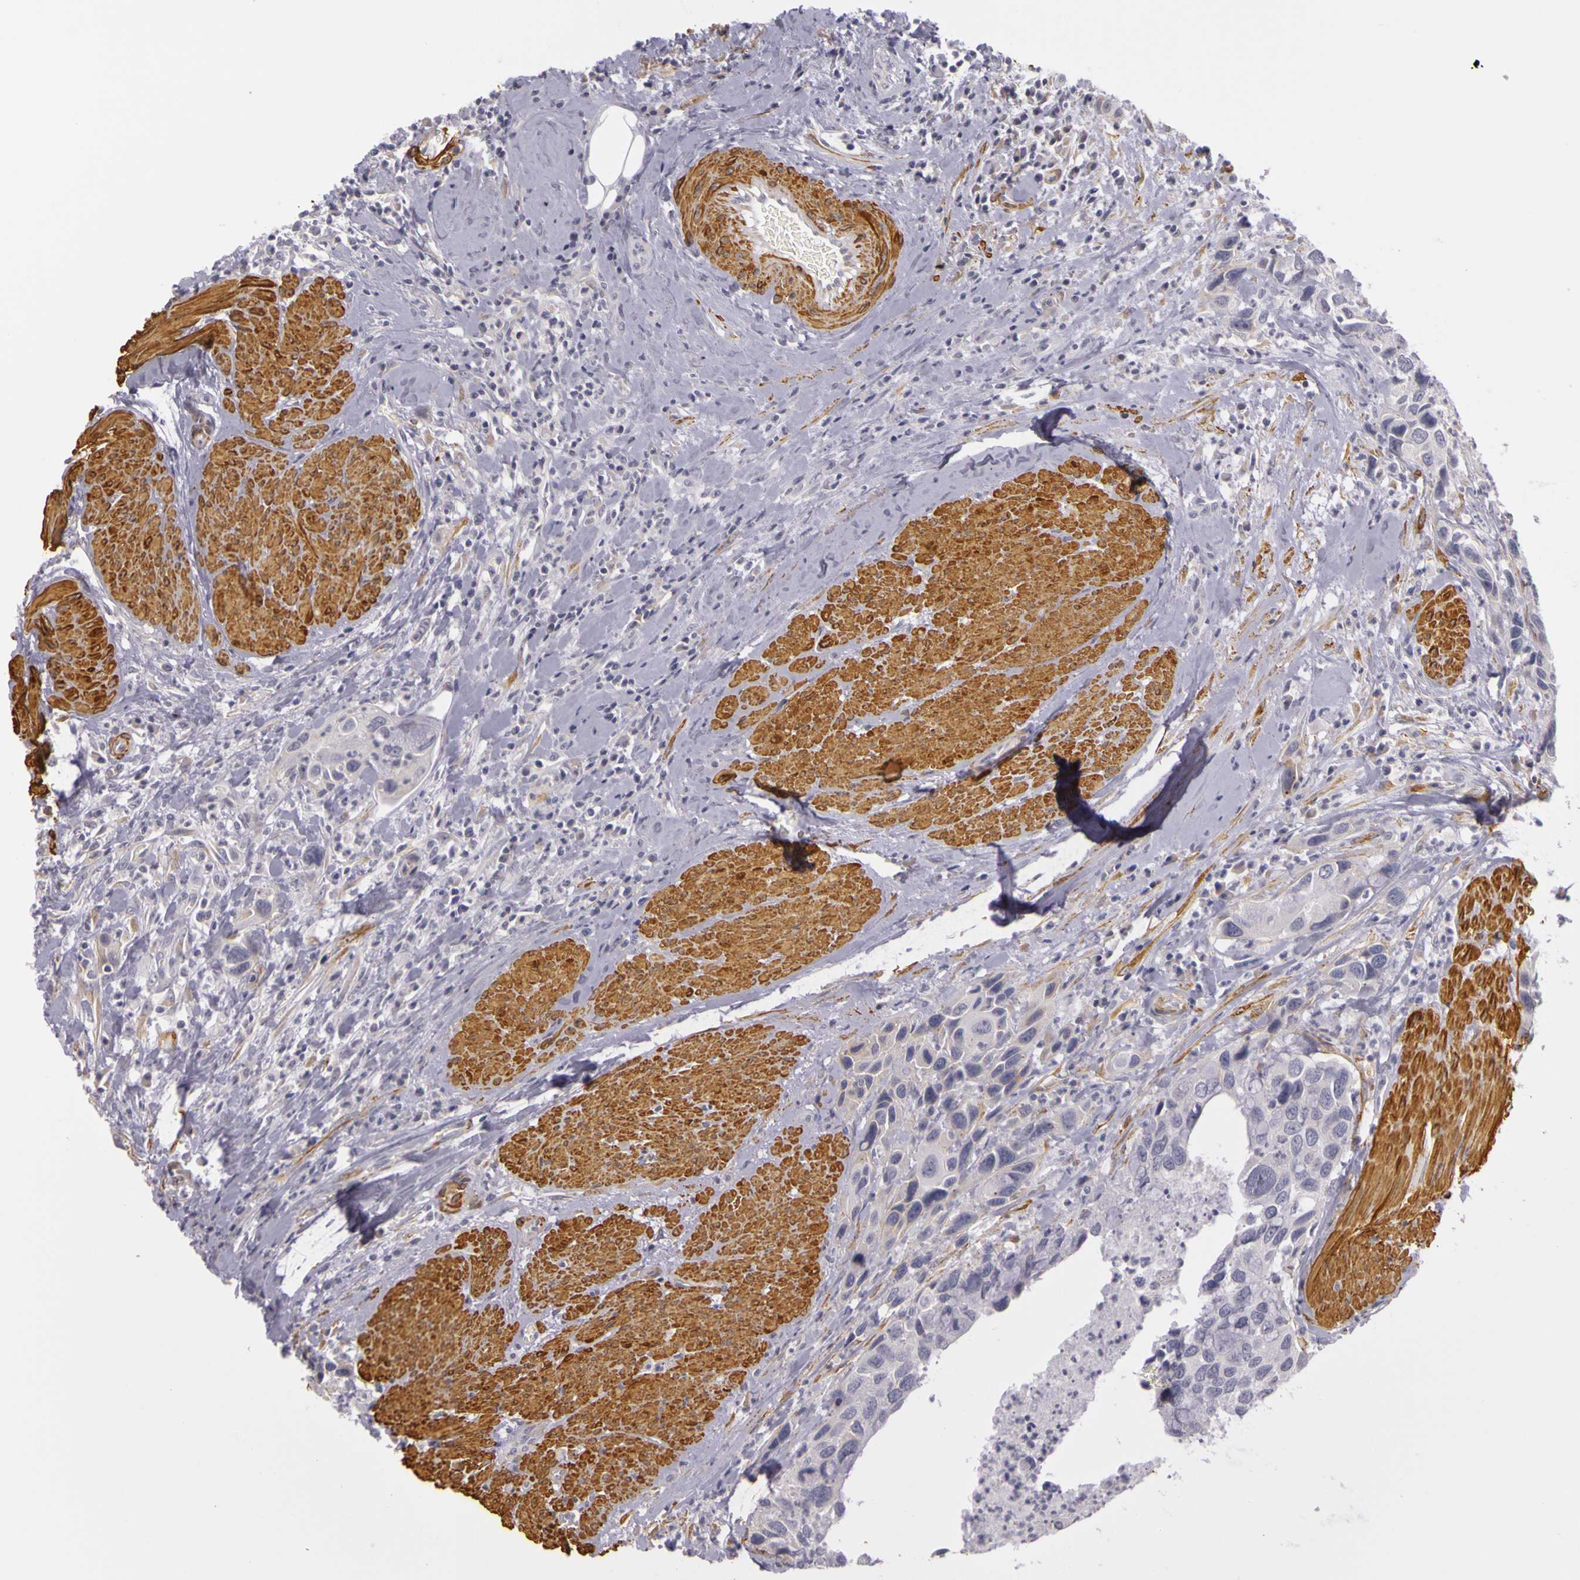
{"staining": {"intensity": "weak", "quantity": "25%-75%", "location": "cytoplasmic/membranous"}, "tissue": "urothelial cancer", "cell_type": "Tumor cells", "image_type": "cancer", "snomed": [{"axis": "morphology", "description": "Urothelial carcinoma, High grade"}, {"axis": "topography", "description": "Urinary bladder"}], "caption": "This micrograph reveals high-grade urothelial carcinoma stained with IHC to label a protein in brown. The cytoplasmic/membranous of tumor cells show weak positivity for the protein. Nuclei are counter-stained blue.", "gene": "CNTN2", "patient": {"sex": "male", "age": 66}}